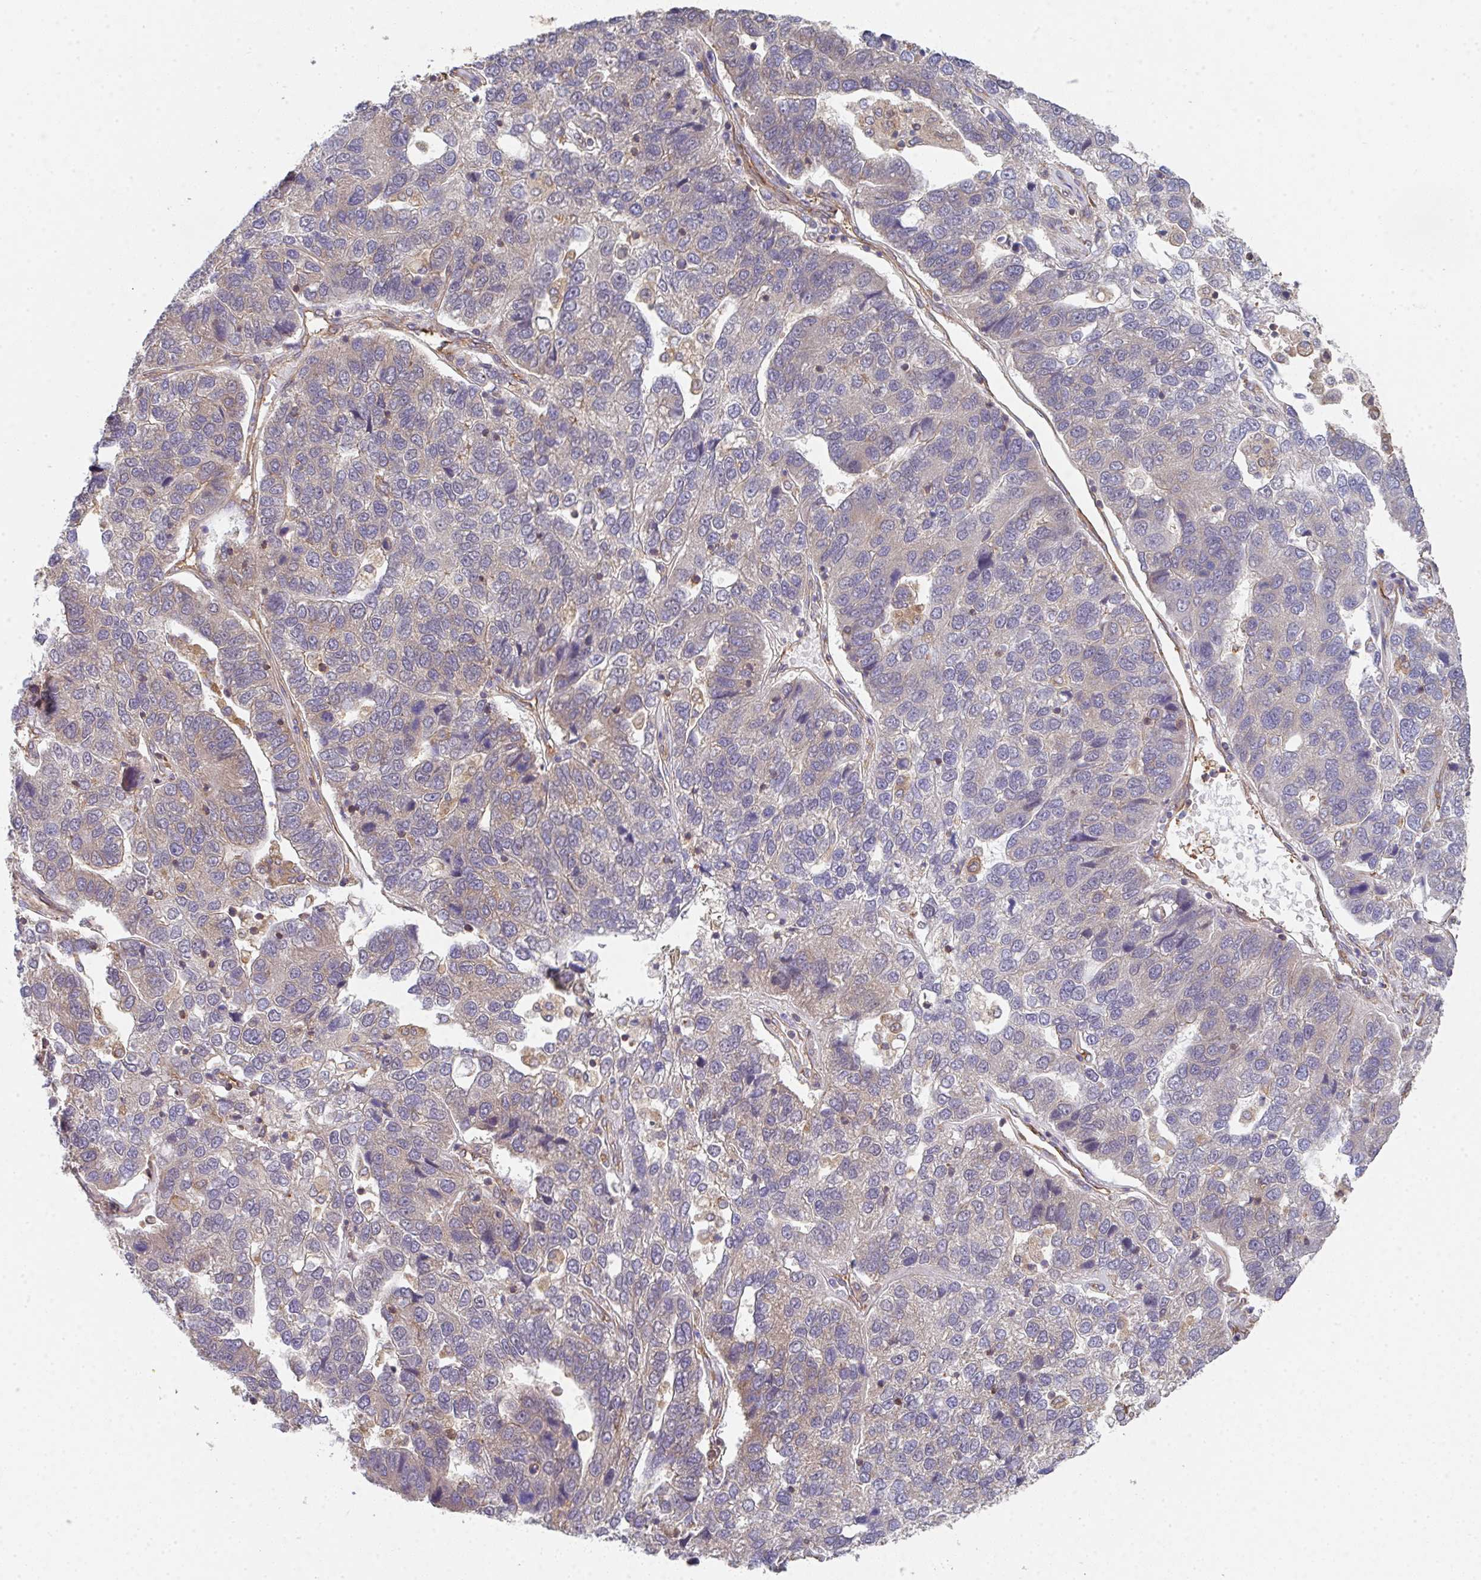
{"staining": {"intensity": "weak", "quantity": "<25%", "location": "cytoplasmic/membranous"}, "tissue": "pancreatic cancer", "cell_type": "Tumor cells", "image_type": "cancer", "snomed": [{"axis": "morphology", "description": "Adenocarcinoma, NOS"}, {"axis": "topography", "description": "Pancreas"}], "caption": "Immunohistochemistry (IHC) micrograph of human pancreatic cancer (adenocarcinoma) stained for a protein (brown), which displays no staining in tumor cells.", "gene": "TMEM229A", "patient": {"sex": "female", "age": 61}}